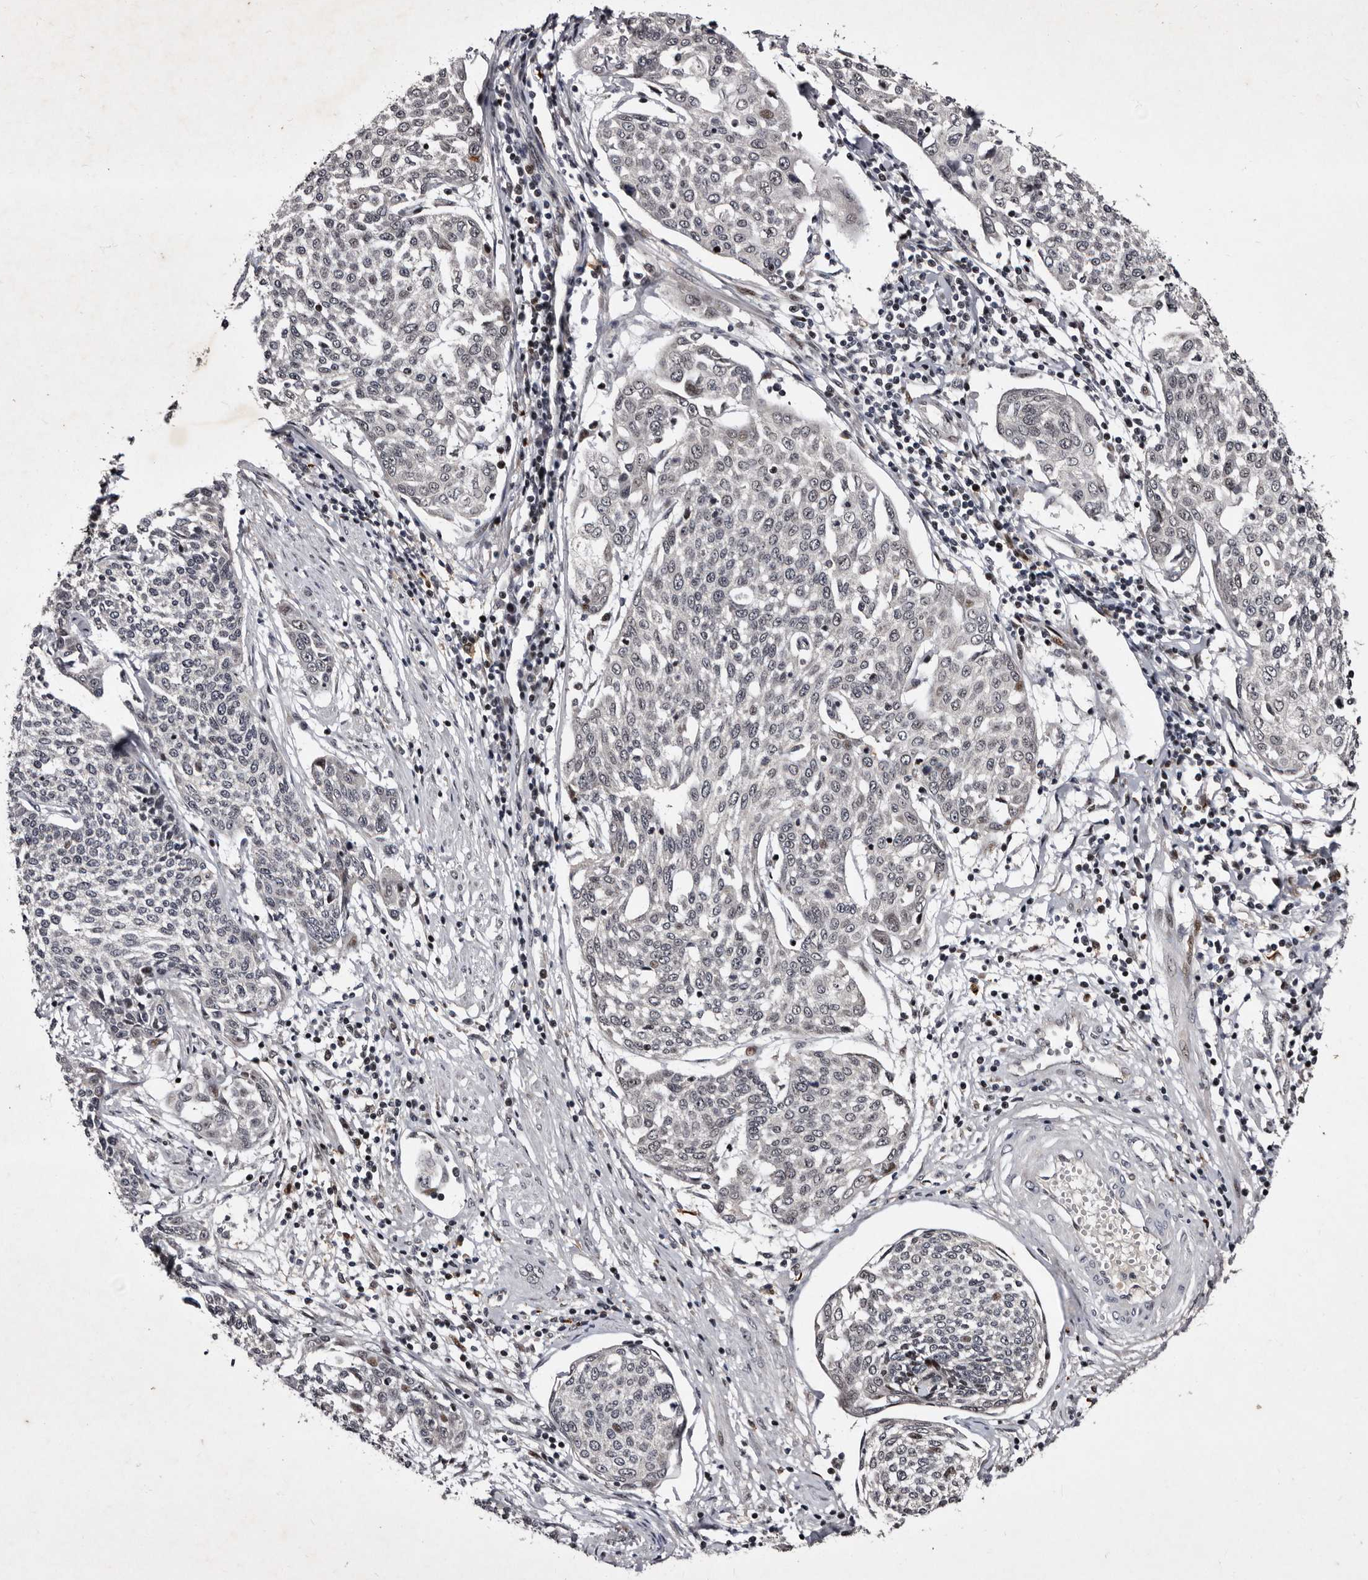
{"staining": {"intensity": "negative", "quantity": "none", "location": "none"}, "tissue": "cervical cancer", "cell_type": "Tumor cells", "image_type": "cancer", "snomed": [{"axis": "morphology", "description": "Squamous cell carcinoma, NOS"}, {"axis": "topography", "description": "Cervix"}], "caption": "High magnification brightfield microscopy of squamous cell carcinoma (cervical) stained with DAB (brown) and counterstained with hematoxylin (blue): tumor cells show no significant expression. (DAB (3,3'-diaminobenzidine) immunohistochemistry (IHC) visualized using brightfield microscopy, high magnification).", "gene": "TNKS", "patient": {"sex": "female", "age": 34}}